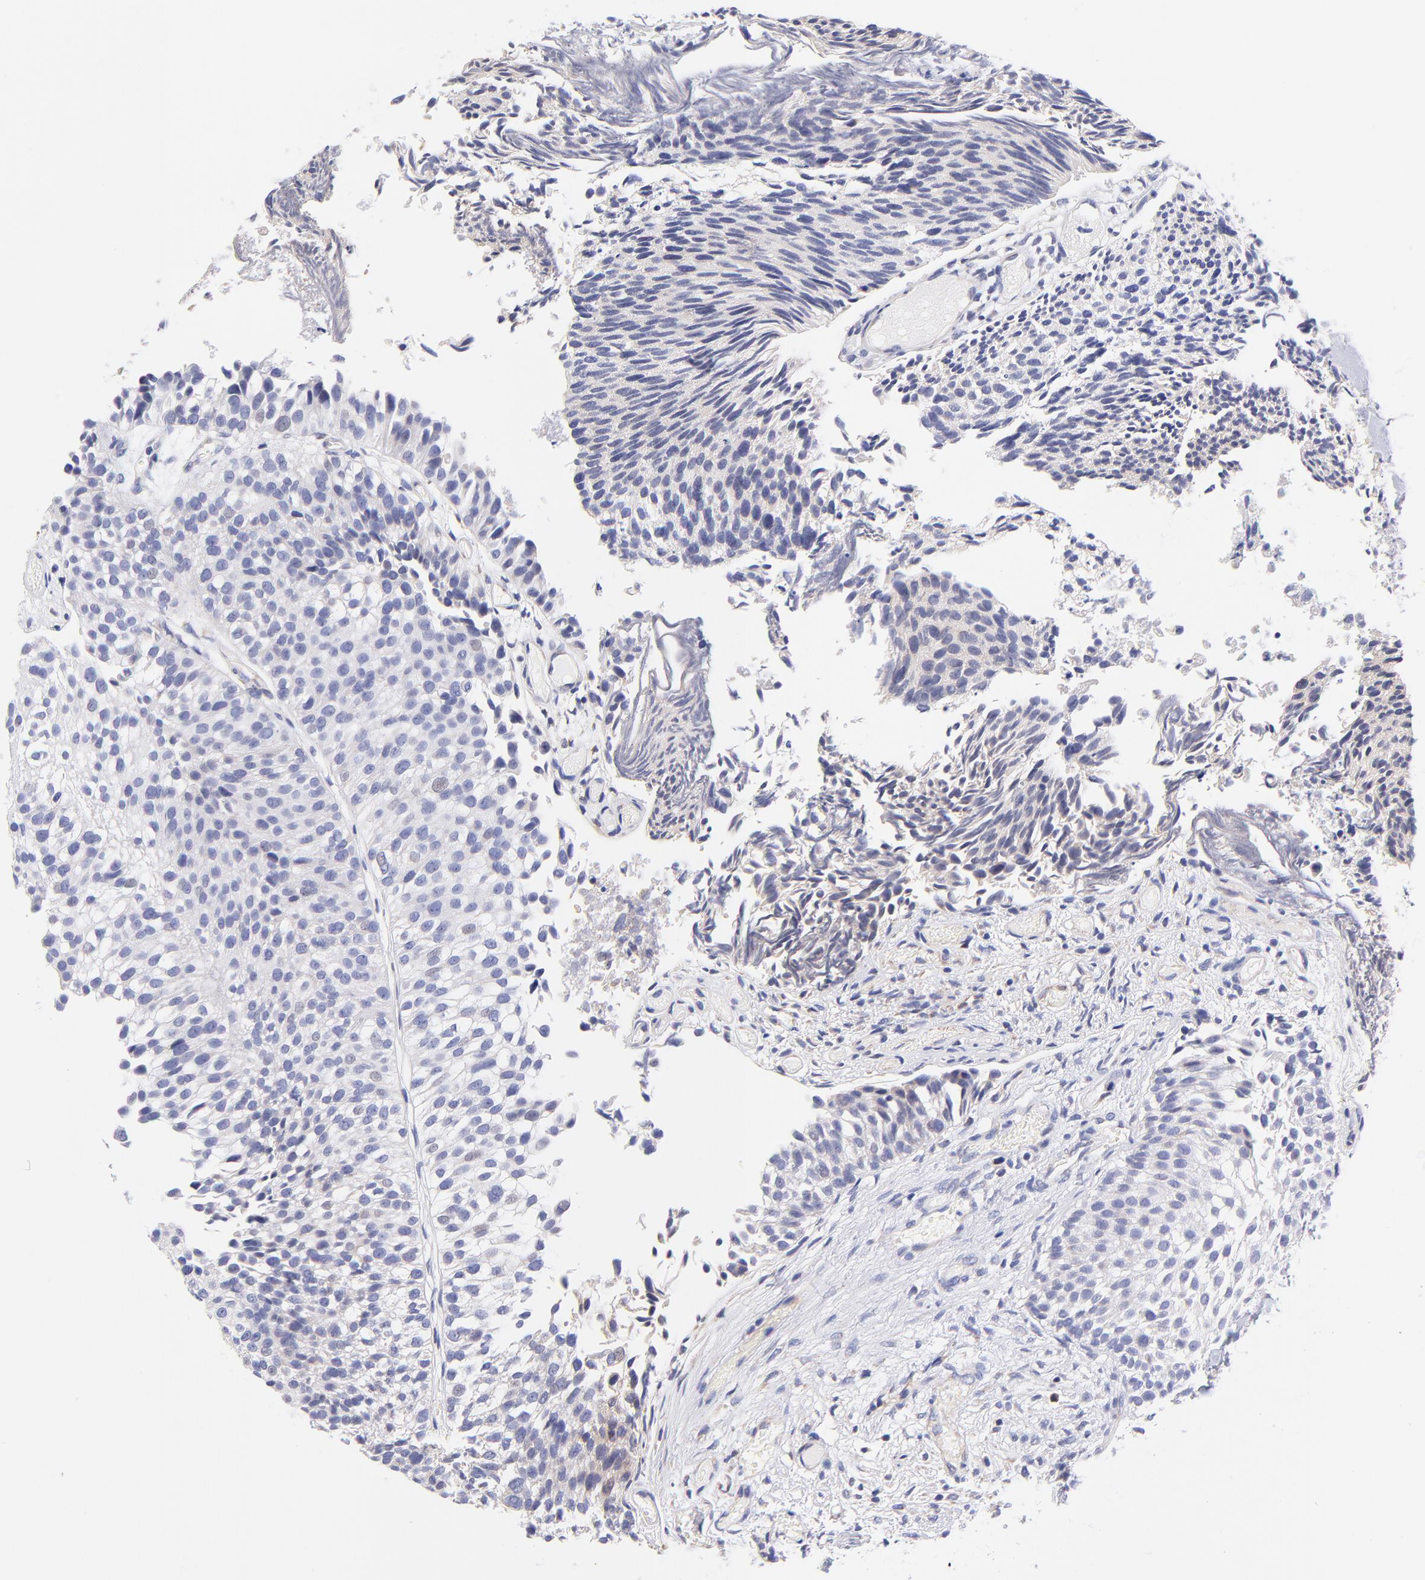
{"staining": {"intensity": "negative", "quantity": "none", "location": "none"}, "tissue": "urothelial cancer", "cell_type": "Tumor cells", "image_type": "cancer", "snomed": [{"axis": "morphology", "description": "Urothelial carcinoma, Low grade"}, {"axis": "topography", "description": "Urinary bladder"}], "caption": "High magnification brightfield microscopy of low-grade urothelial carcinoma stained with DAB (brown) and counterstained with hematoxylin (blue): tumor cells show no significant expression. The staining is performed using DAB (3,3'-diaminobenzidine) brown chromogen with nuclei counter-stained in using hematoxylin.", "gene": "NDUFB7", "patient": {"sex": "male", "age": 84}}